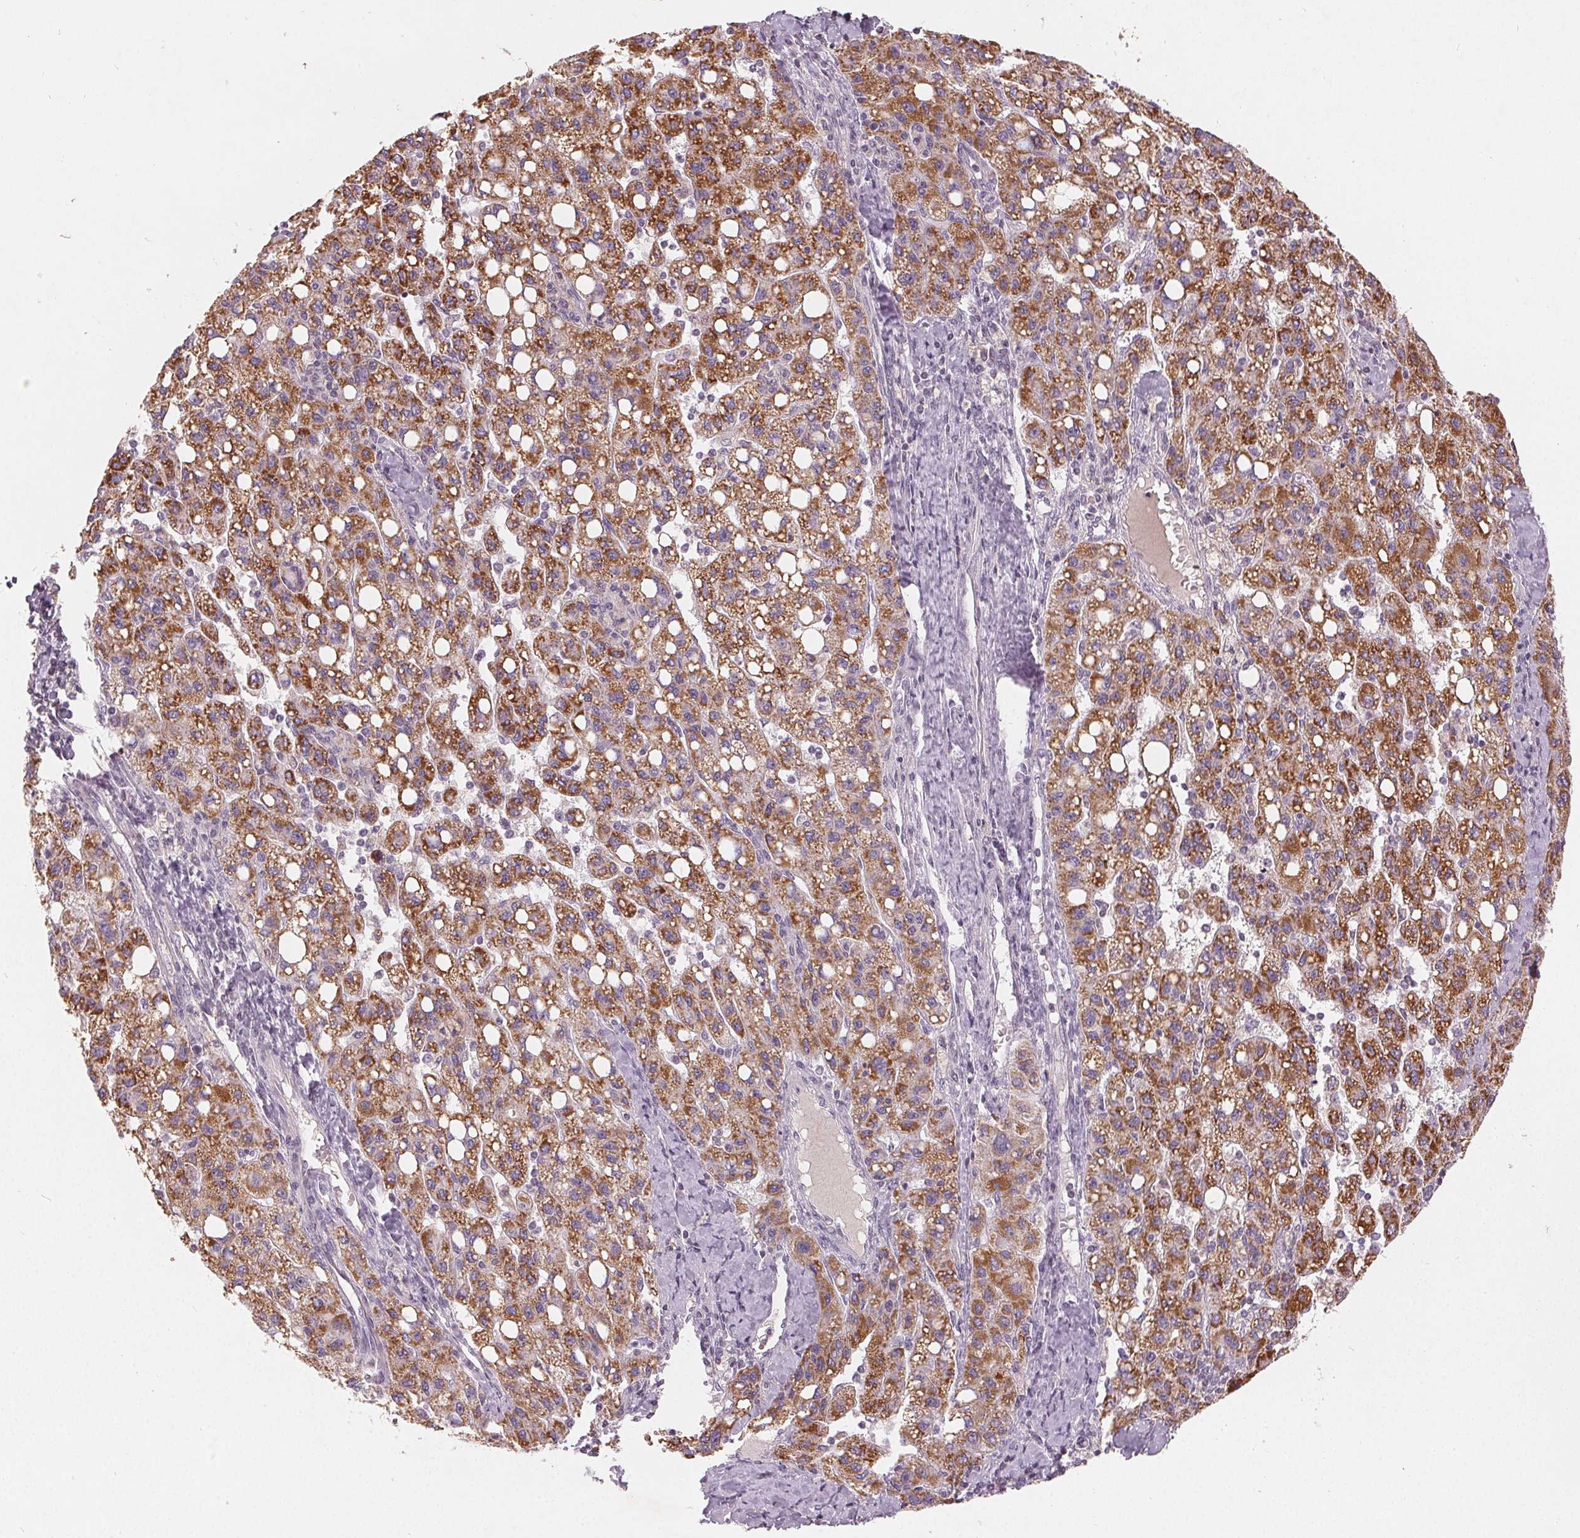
{"staining": {"intensity": "strong", "quantity": ">75%", "location": "cytoplasmic/membranous"}, "tissue": "liver cancer", "cell_type": "Tumor cells", "image_type": "cancer", "snomed": [{"axis": "morphology", "description": "Carcinoma, Hepatocellular, NOS"}, {"axis": "topography", "description": "Liver"}], "caption": "Protein expression analysis of hepatocellular carcinoma (liver) exhibits strong cytoplasmic/membranous expression in approximately >75% of tumor cells.", "gene": "TRIM60", "patient": {"sex": "female", "age": 82}}